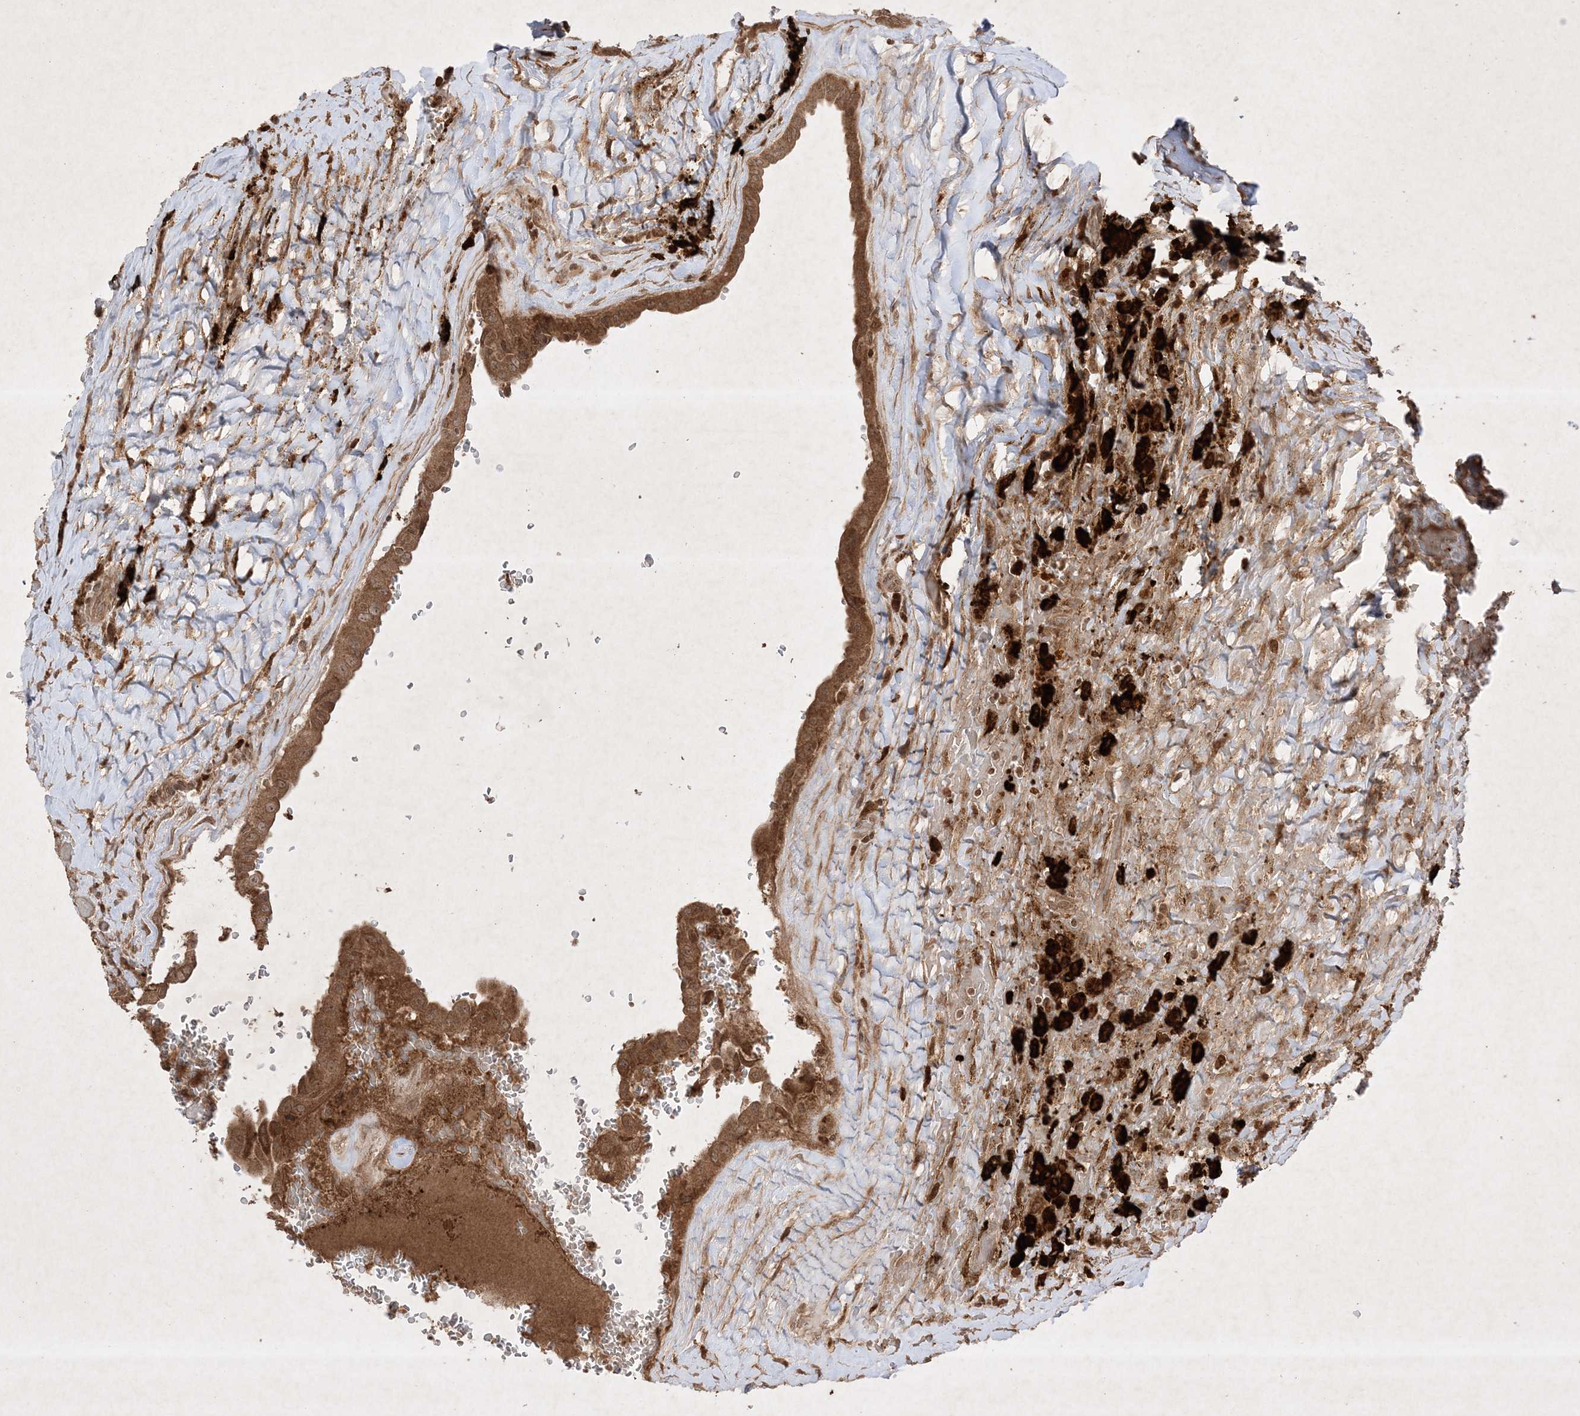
{"staining": {"intensity": "moderate", "quantity": ">75%", "location": "cytoplasmic/membranous"}, "tissue": "thyroid cancer", "cell_type": "Tumor cells", "image_type": "cancer", "snomed": [{"axis": "morphology", "description": "Papillary adenocarcinoma, NOS"}, {"axis": "topography", "description": "Thyroid gland"}], "caption": "About >75% of tumor cells in human thyroid cancer (papillary adenocarcinoma) show moderate cytoplasmic/membranous protein positivity as visualized by brown immunohistochemical staining.", "gene": "PTK6", "patient": {"sex": "male", "age": 77}}